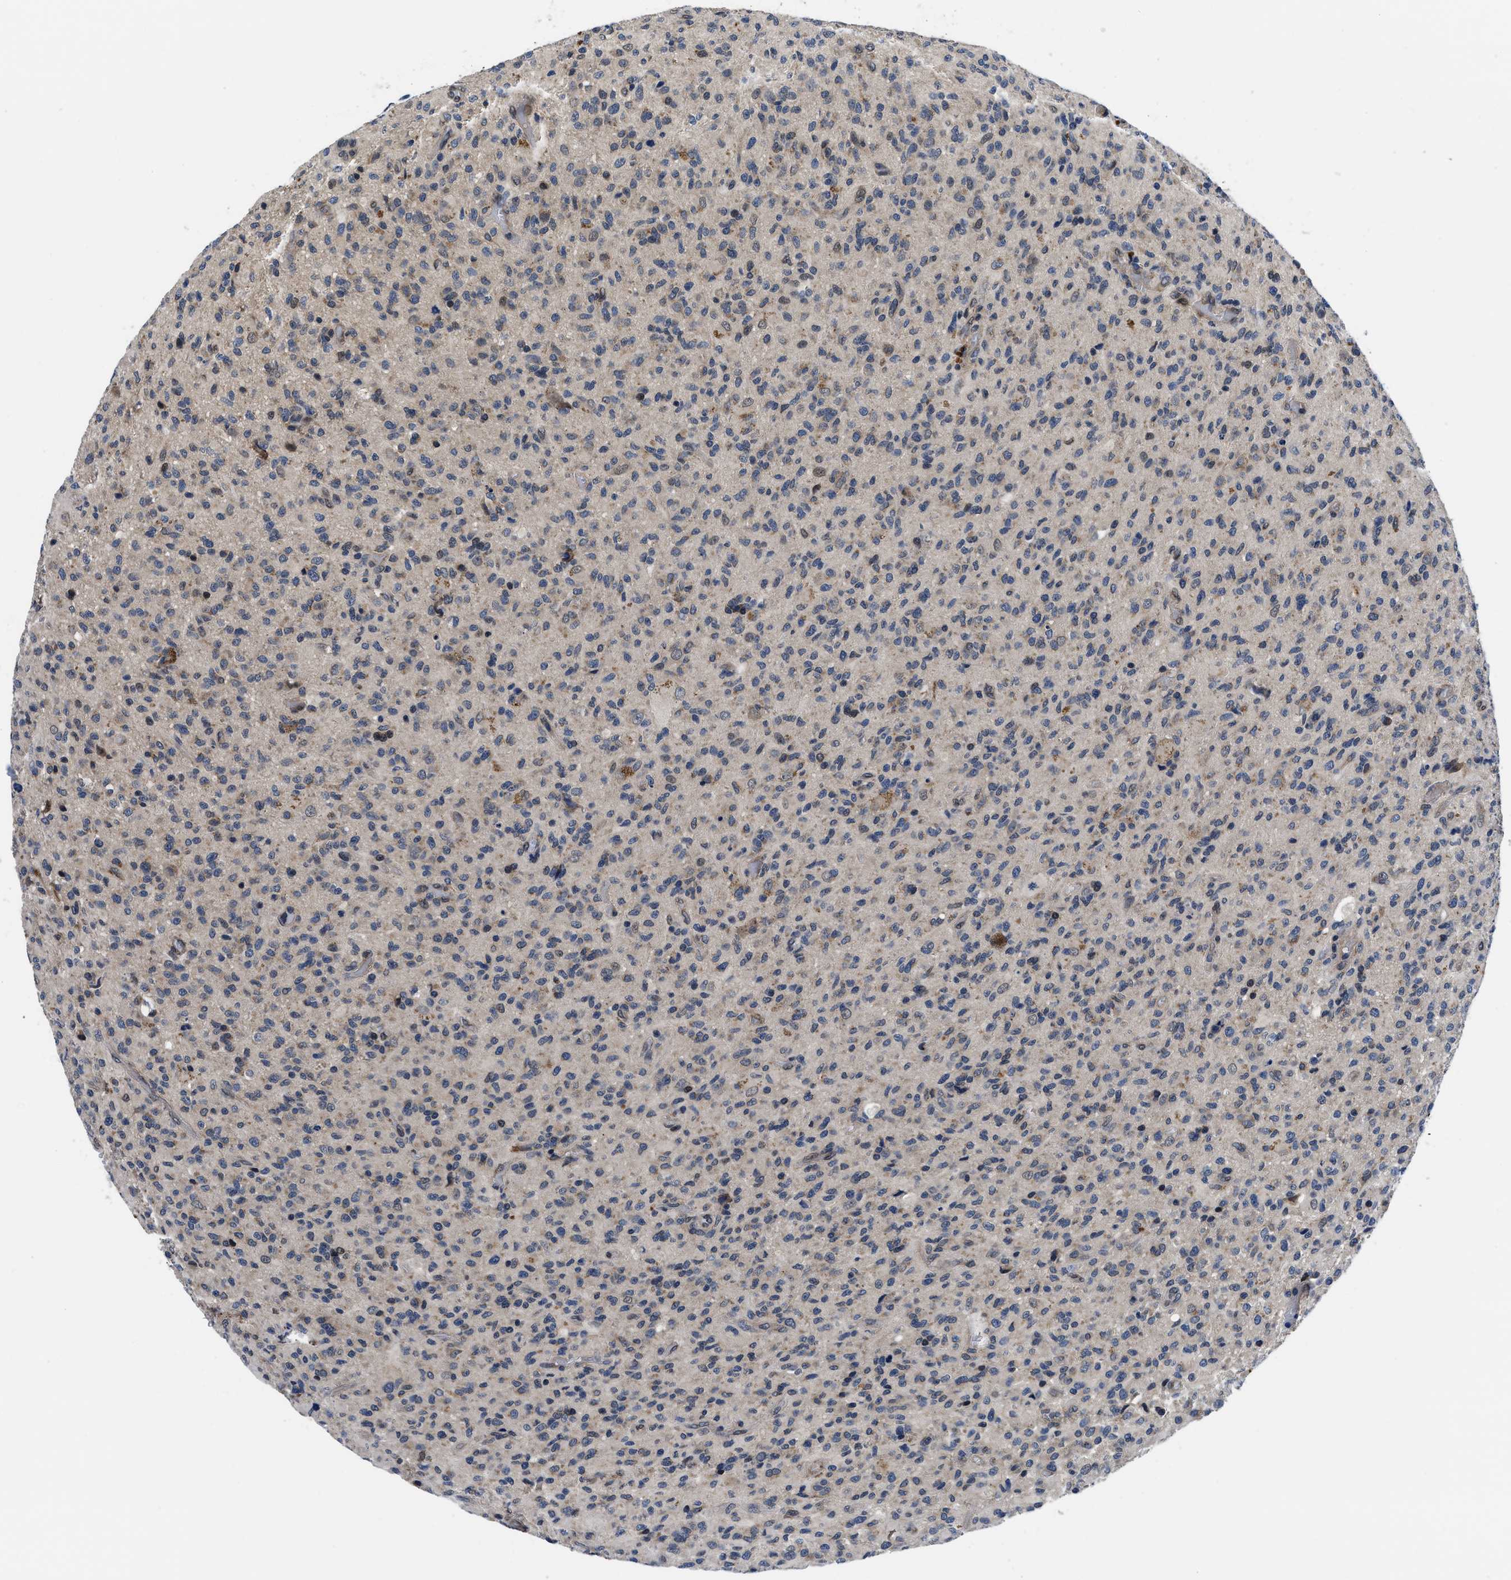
{"staining": {"intensity": "weak", "quantity": "<25%", "location": "nuclear"}, "tissue": "glioma", "cell_type": "Tumor cells", "image_type": "cancer", "snomed": [{"axis": "morphology", "description": "Glioma, malignant, High grade"}, {"axis": "topography", "description": "Brain"}], "caption": "IHC of human glioma displays no staining in tumor cells. The staining is performed using DAB brown chromogen with nuclei counter-stained in using hematoxylin.", "gene": "SNX10", "patient": {"sex": "male", "age": 71}}